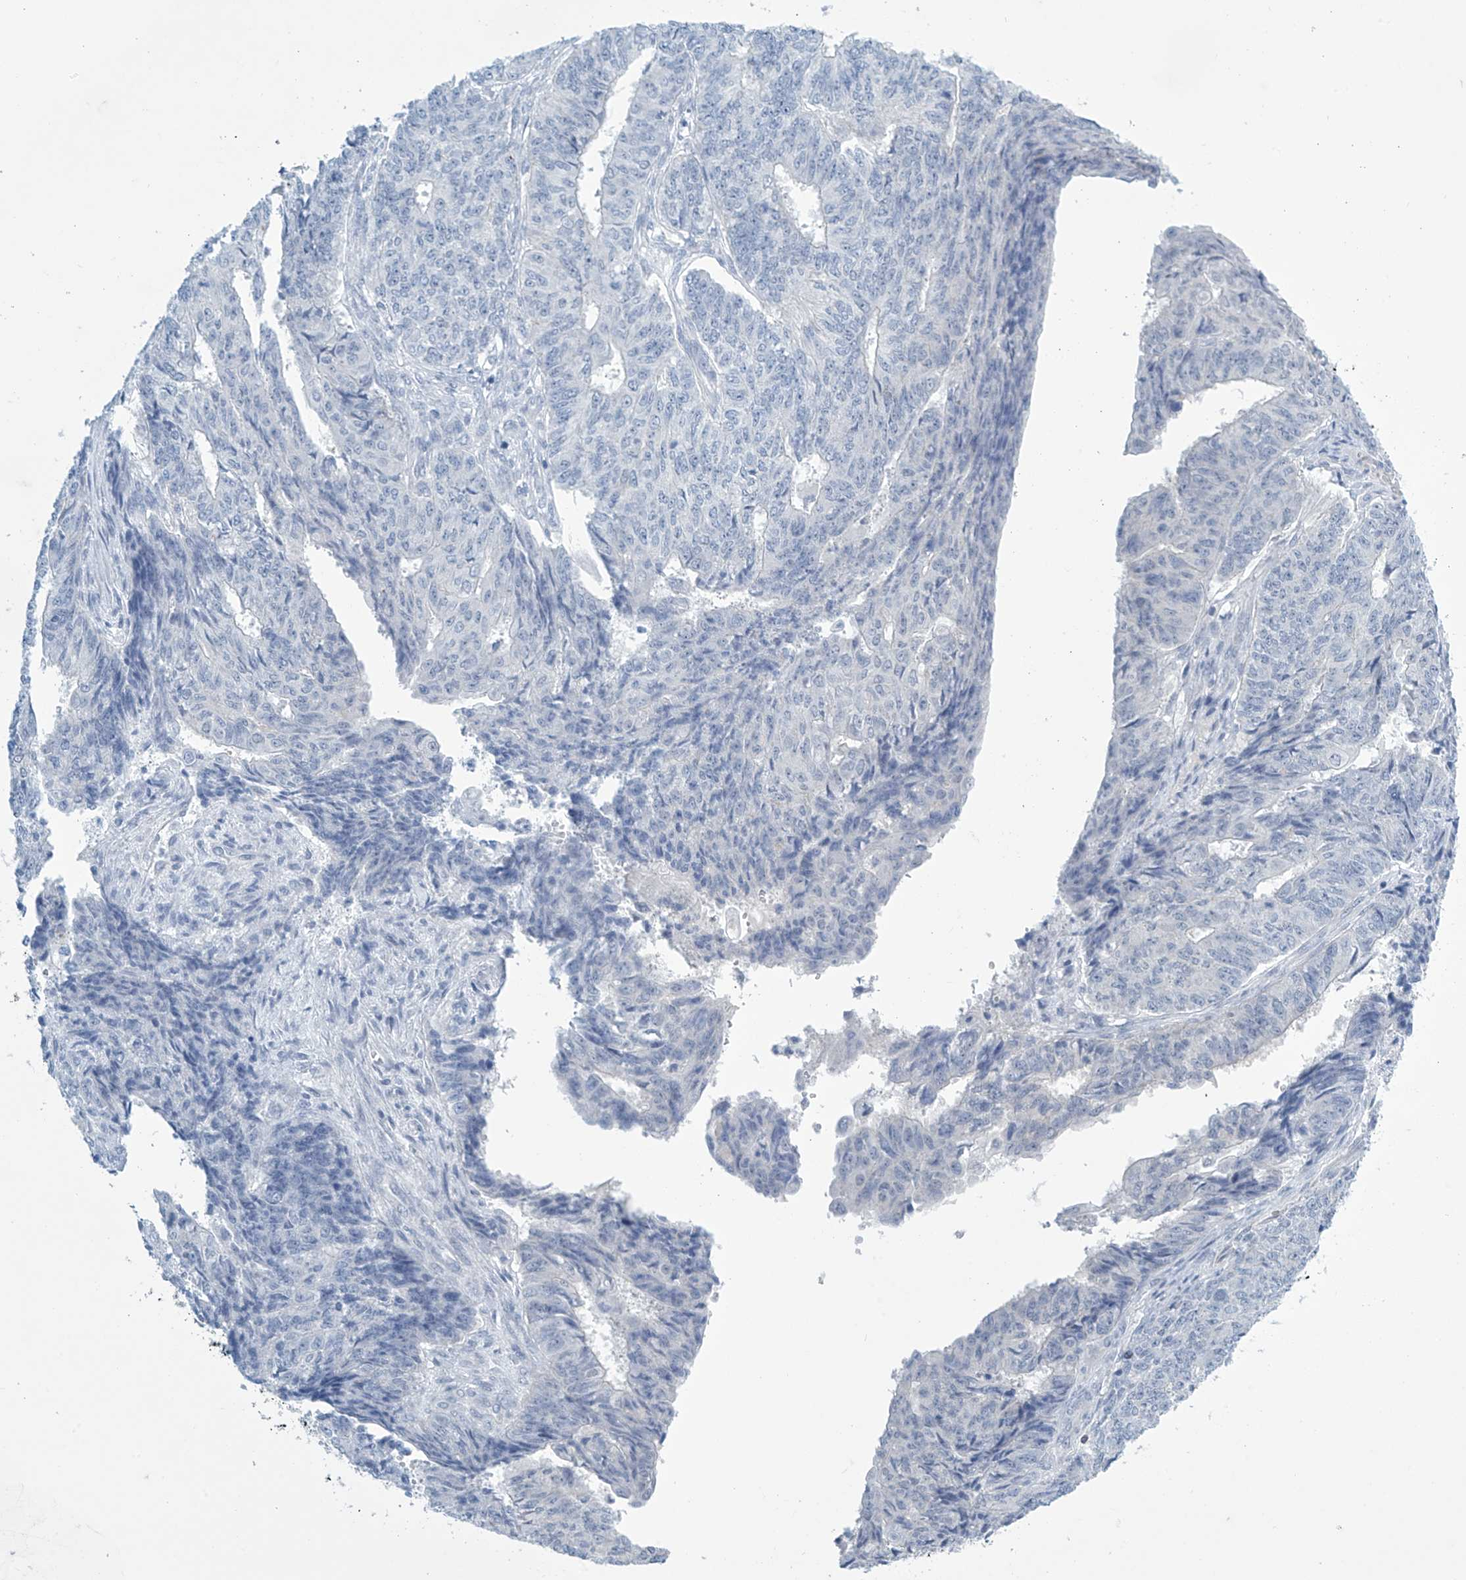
{"staining": {"intensity": "negative", "quantity": "none", "location": "none"}, "tissue": "endometrial cancer", "cell_type": "Tumor cells", "image_type": "cancer", "snomed": [{"axis": "morphology", "description": "Adenocarcinoma, NOS"}, {"axis": "topography", "description": "Endometrium"}], "caption": "DAB (3,3'-diaminobenzidine) immunohistochemical staining of human adenocarcinoma (endometrial) demonstrates no significant positivity in tumor cells.", "gene": "SLC35A5", "patient": {"sex": "female", "age": 32}}